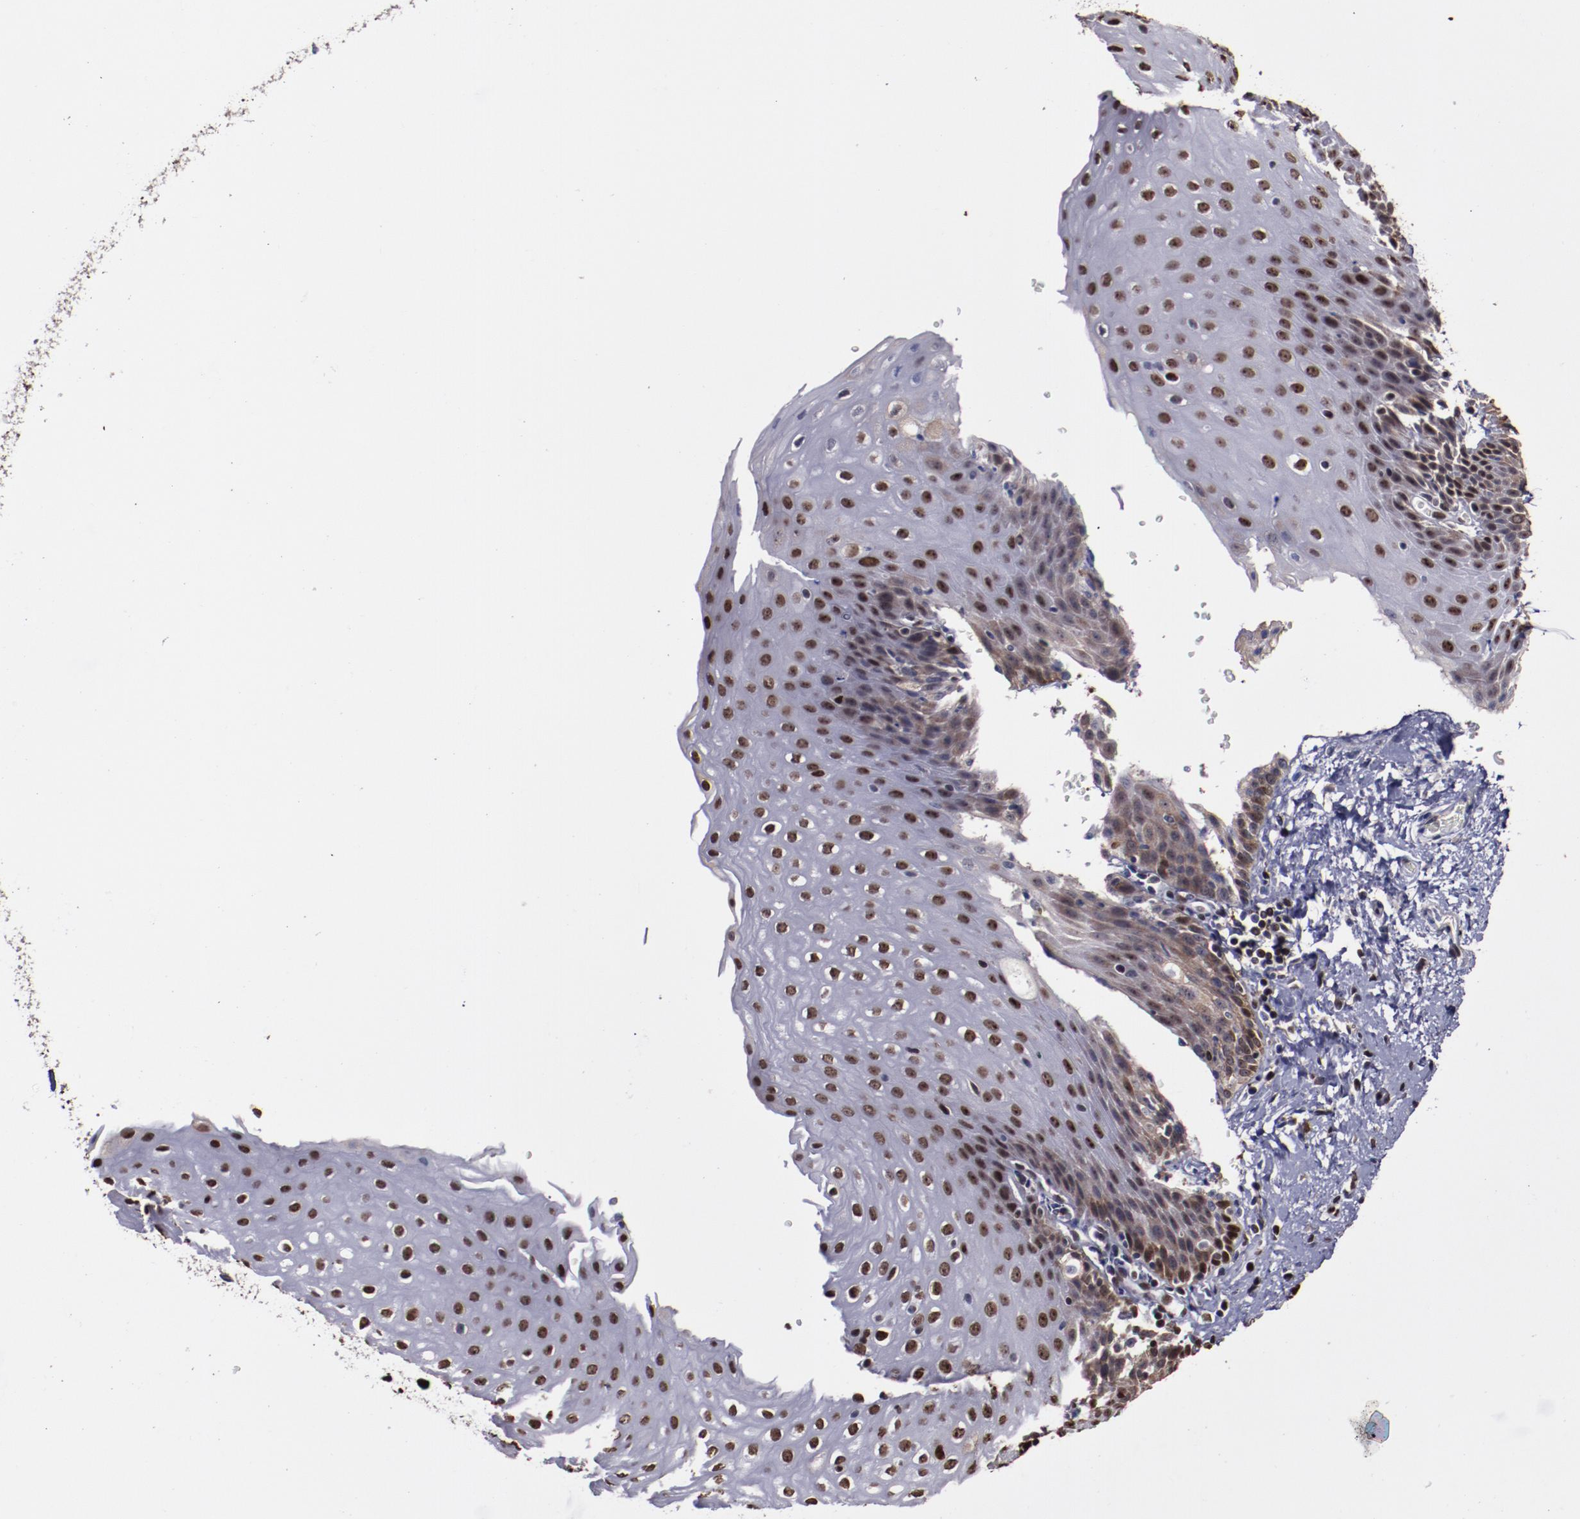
{"staining": {"intensity": "moderate", "quantity": ">75%", "location": "nuclear"}, "tissue": "esophagus", "cell_type": "Squamous epithelial cells", "image_type": "normal", "snomed": [{"axis": "morphology", "description": "Normal tissue, NOS"}, {"axis": "topography", "description": "Esophagus"}], "caption": "Esophagus stained for a protein (brown) displays moderate nuclear positive staining in about >75% of squamous epithelial cells.", "gene": "APEX1", "patient": {"sex": "female", "age": 61}}